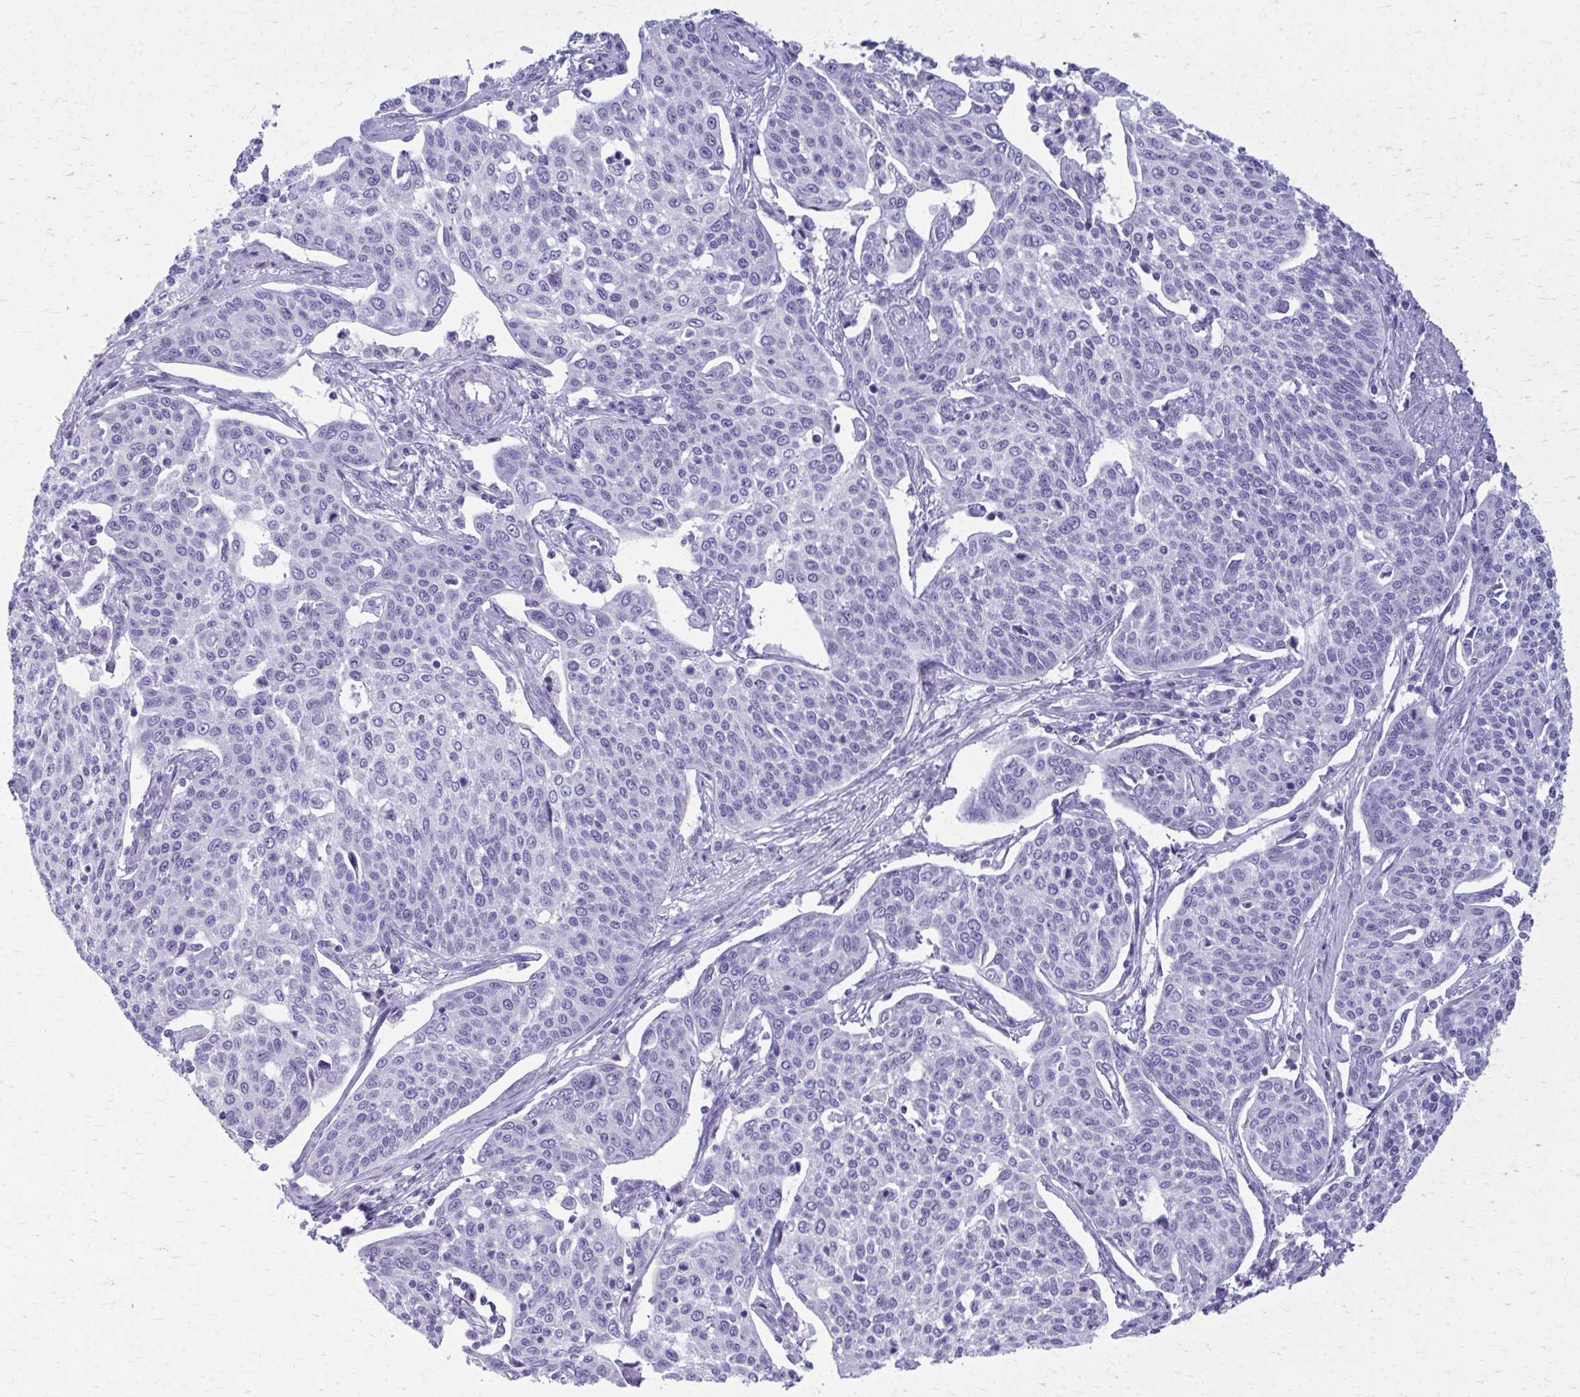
{"staining": {"intensity": "negative", "quantity": "none", "location": "none"}, "tissue": "cervical cancer", "cell_type": "Tumor cells", "image_type": "cancer", "snomed": [{"axis": "morphology", "description": "Squamous cell carcinoma, NOS"}, {"axis": "topography", "description": "Cervix"}], "caption": "Photomicrograph shows no protein positivity in tumor cells of cervical squamous cell carcinoma tissue.", "gene": "SCLY", "patient": {"sex": "female", "age": 34}}